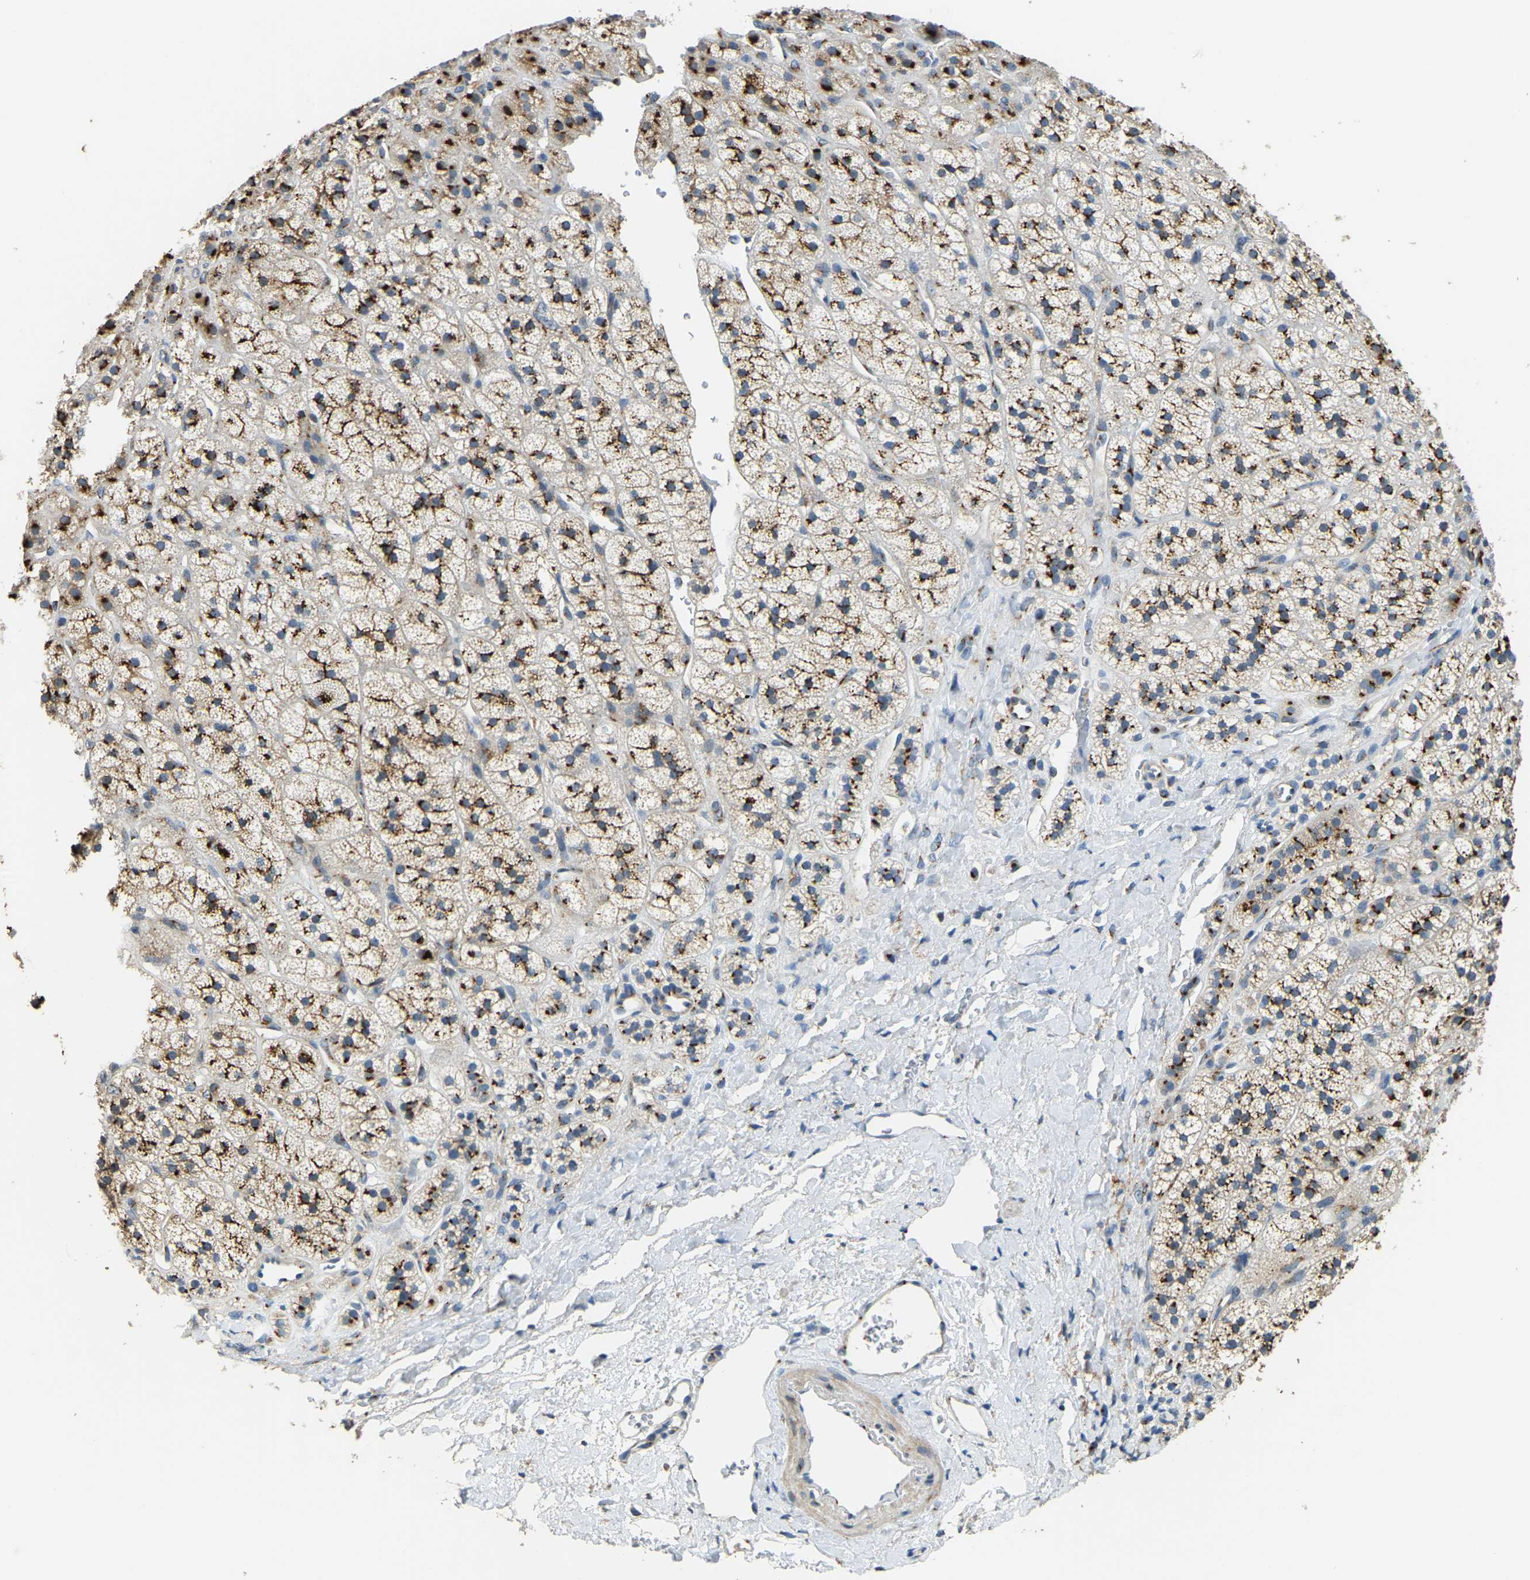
{"staining": {"intensity": "moderate", "quantity": ">75%", "location": "cytoplasmic/membranous"}, "tissue": "adrenal gland", "cell_type": "Glandular cells", "image_type": "normal", "snomed": [{"axis": "morphology", "description": "Normal tissue, NOS"}, {"axis": "topography", "description": "Adrenal gland"}], "caption": "A micrograph of adrenal gland stained for a protein shows moderate cytoplasmic/membranous brown staining in glandular cells.", "gene": "FAM174A", "patient": {"sex": "male", "age": 56}}